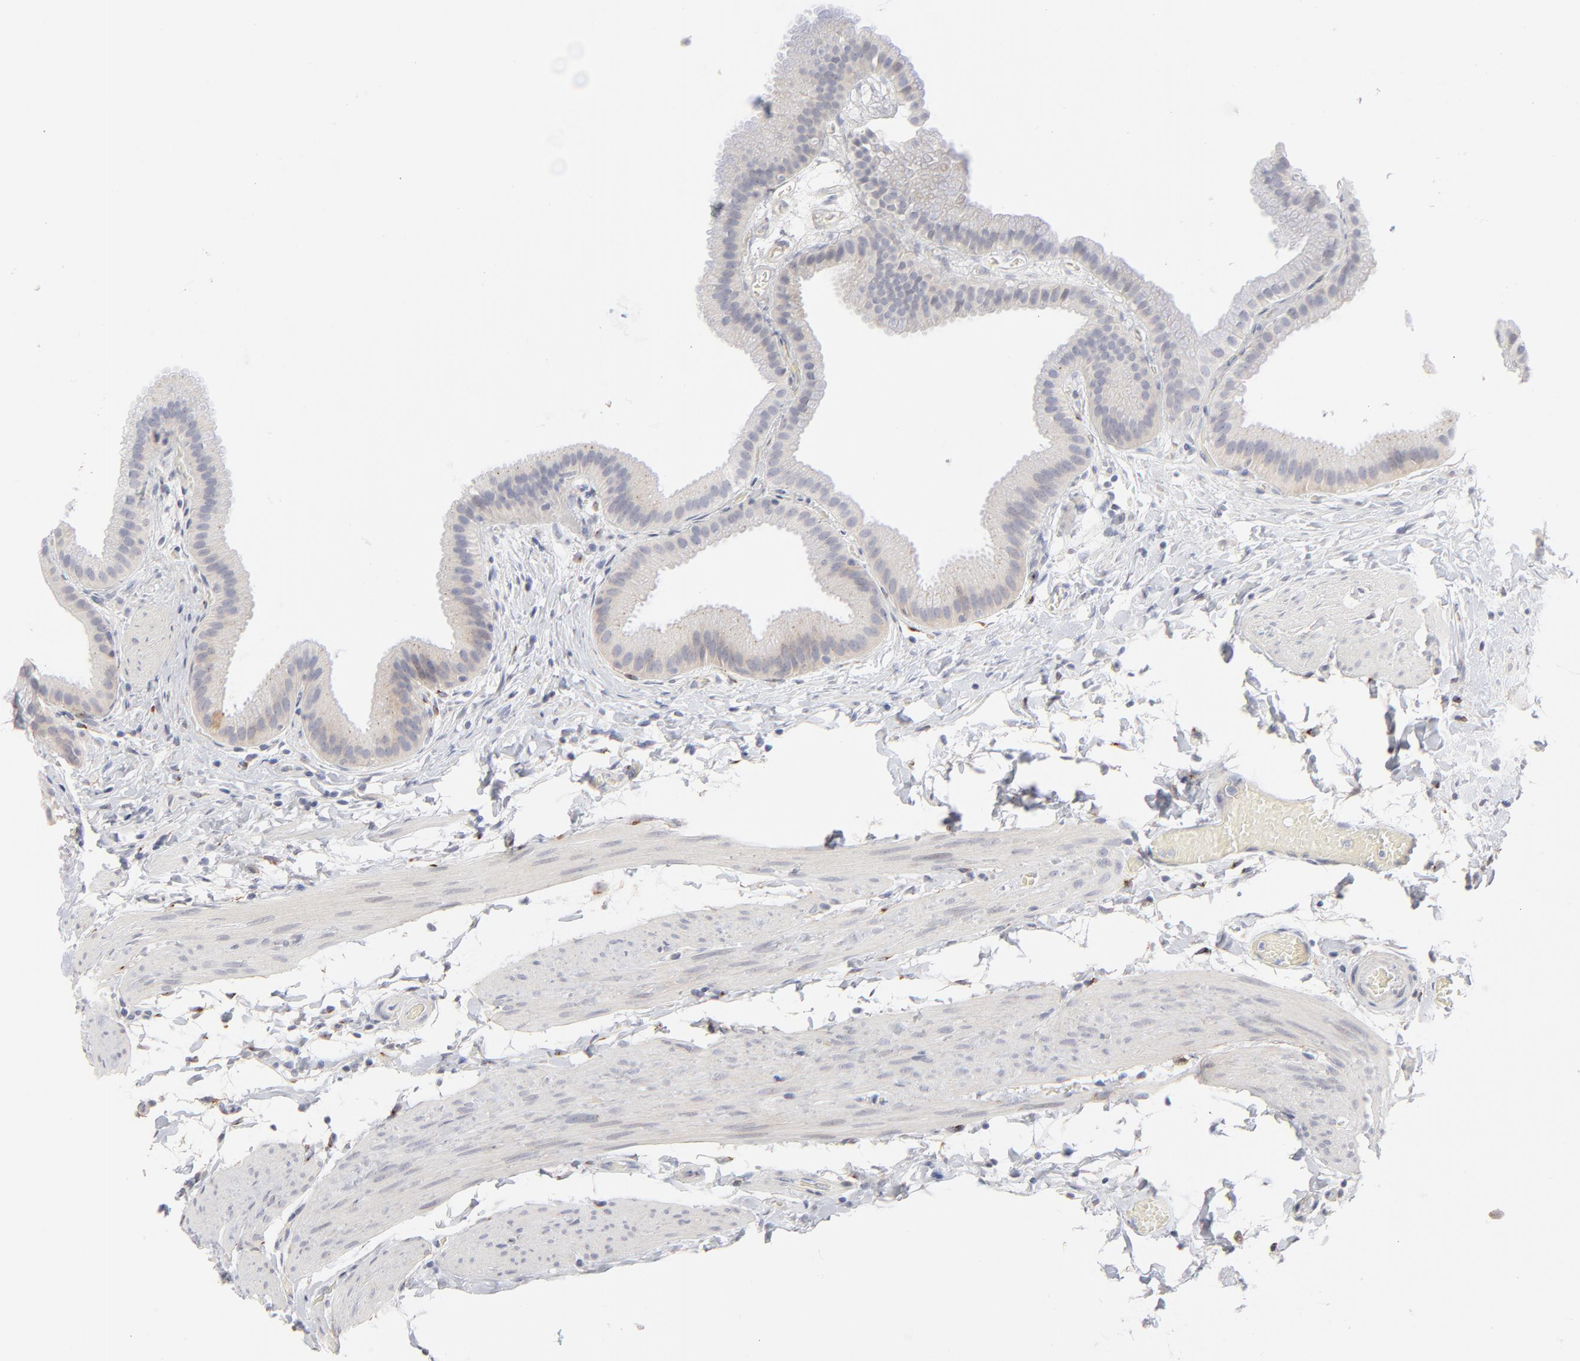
{"staining": {"intensity": "negative", "quantity": "none", "location": "none"}, "tissue": "gallbladder", "cell_type": "Glandular cells", "image_type": "normal", "snomed": [{"axis": "morphology", "description": "Normal tissue, NOS"}, {"axis": "topography", "description": "Gallbladder"}], "caption": "Immunohistochemical staining of normal human gallbladder displays no significant positivity in glandular cells. (DAB (3,3'-diaminobenzidine) IHC with hematoxylin counter stain).", "gene": "AURKA", "patient": {"sex": "female", "age": 63}}